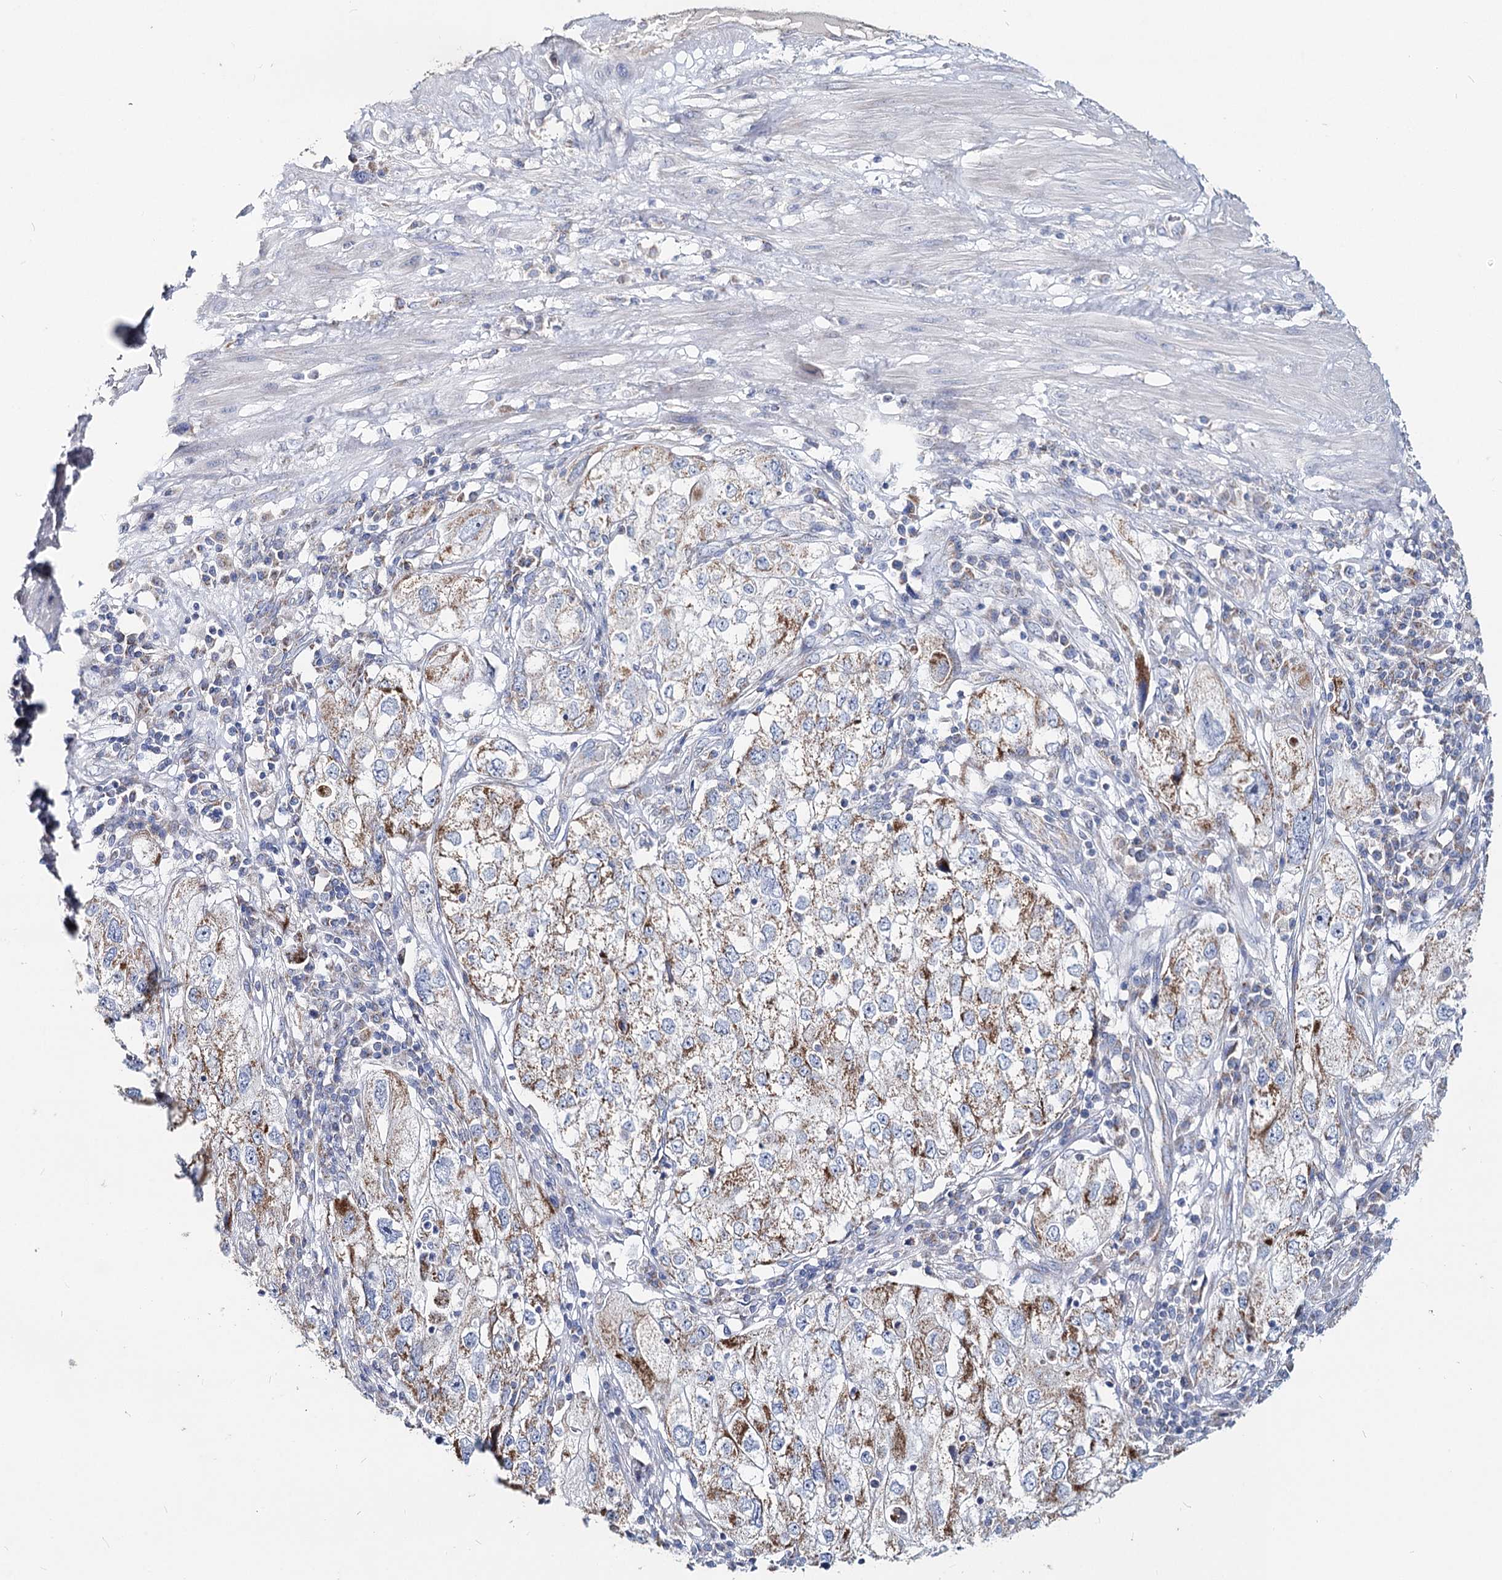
{"staining": {"intensity": "moderate", "quantity": "25%-75%", "location": "cytoplasmic/membranous"}, "tissue": "endometrial cancer", "cell_type": "Tumor cells", "image_type": "cancer", "snomed": [{"axis": "morphology", "description": "Adenocarcinoma, NOS"}, {"axis": "topography", "description": "Endometrium"}], "caption": "Human adenocarcinoma (endometrial) stained with a protein marker reveals moderate staining in tumor cells.", "gene": "MCCC2", "patient": {"sex": "female", "age": 49}}